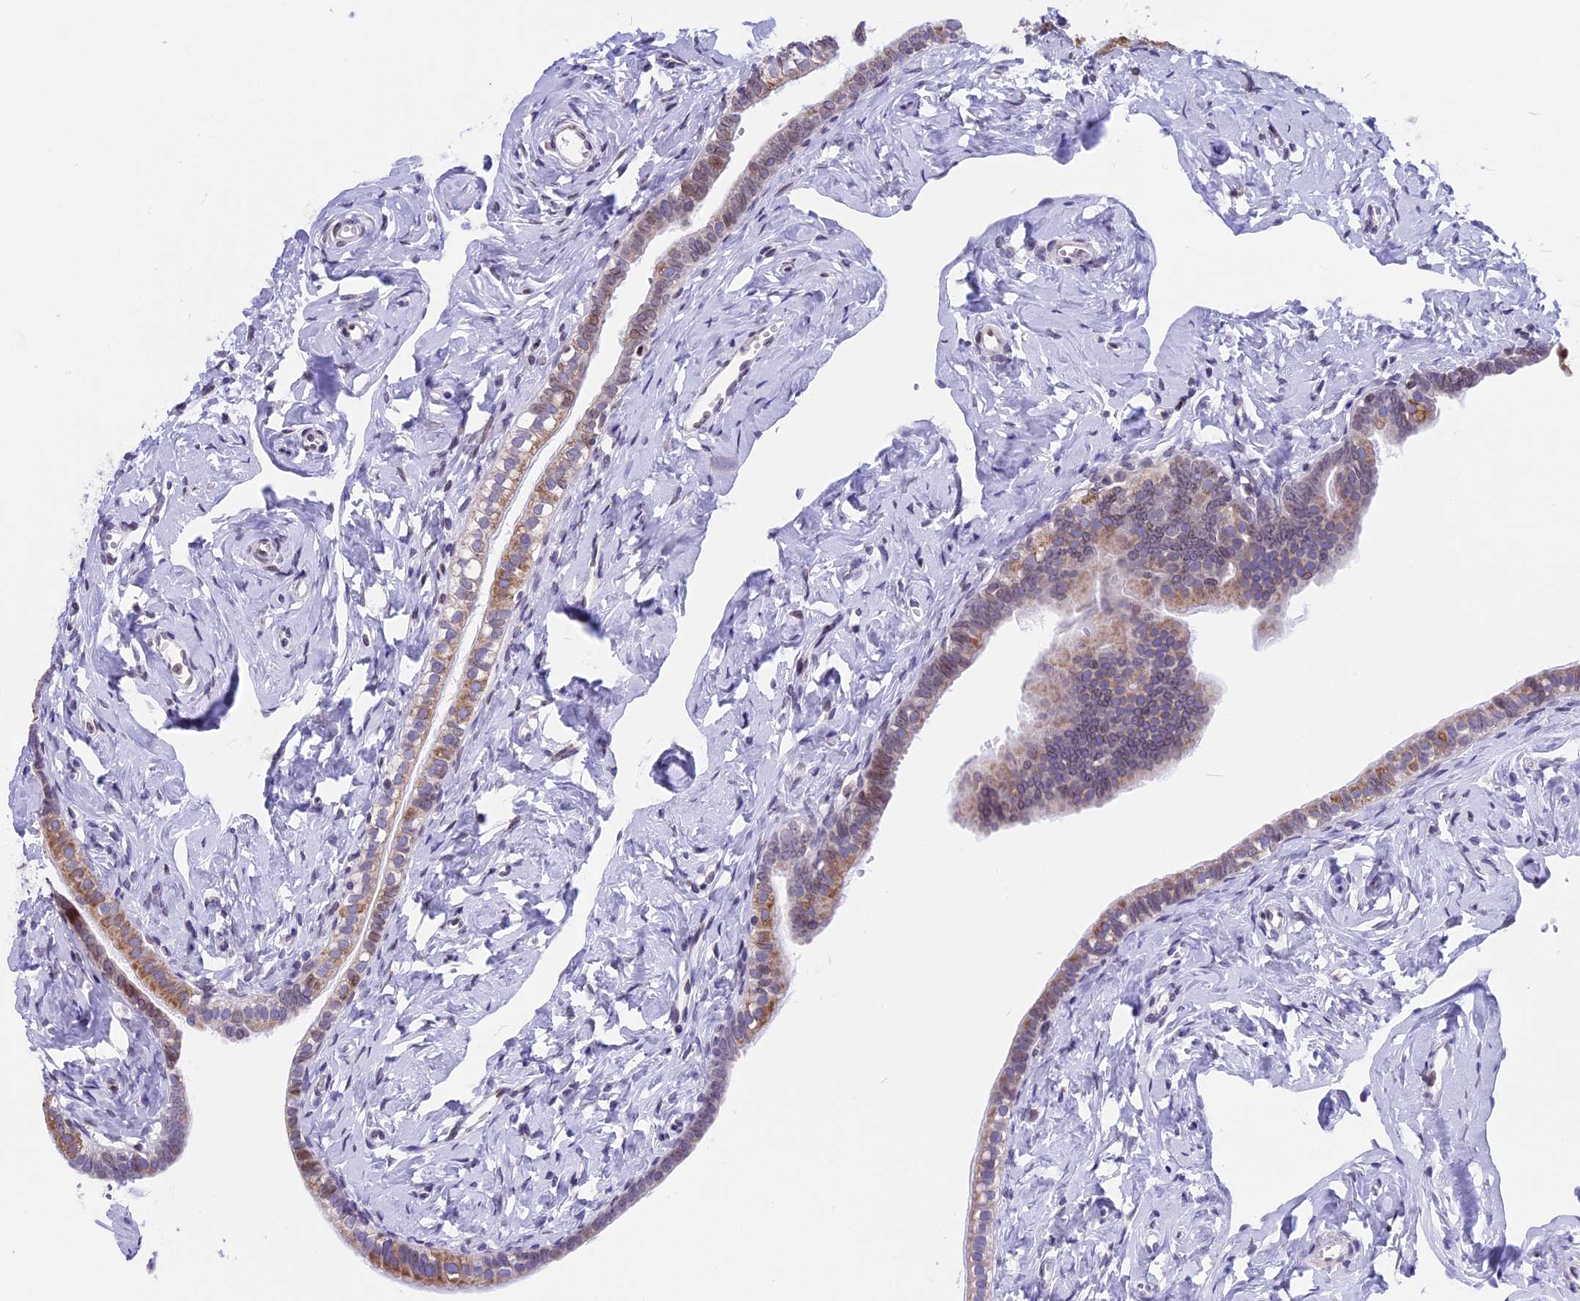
{"staining": {"intensity": "moderate", "quantity": ">75%", "location": "cytoplasmic/membranous,nuclear"}, "tissue": "fallopian tube", "cell_type": "Glandular cells", "image_type": "normal", "snomed": [{"axis": "morphology", "description": "Normal tissue, NOS"}, {"axis": "topography", "description": "Fallopian tube"}], "caption": "Unremarkable fallopian tube was stained to show a protein in brown. There is medium levels of moderate cytoplasmic/membranous,nuclear expression in approximately >75% of glandular cells. (DAB (3,3'-diaminobenzidine) IHC with brightfield microscopy, high magnification).", "gene": "PTCHD4", "patient": {"sex": "female", "age": 66}}